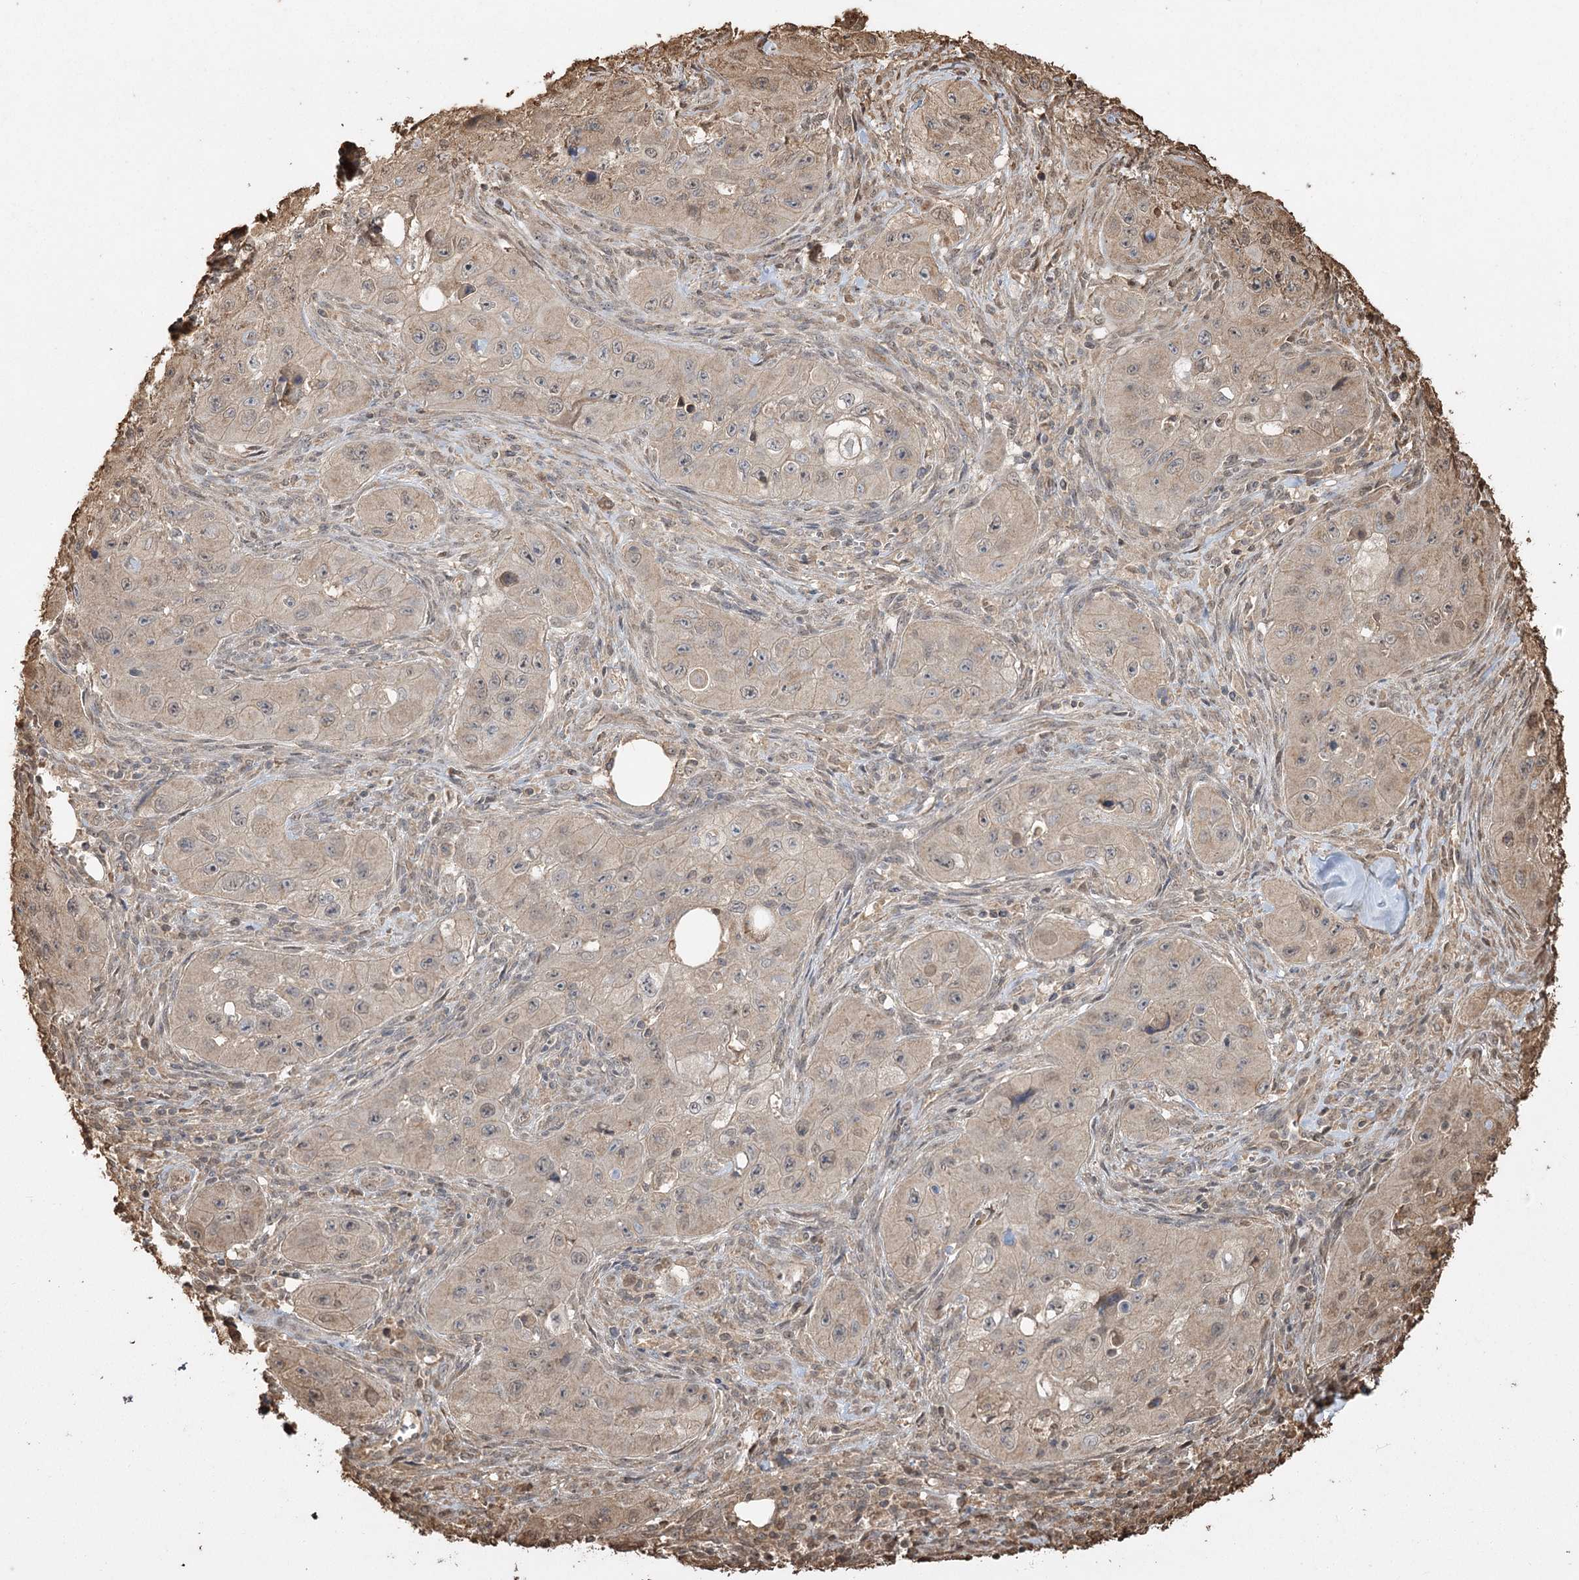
{"staining": {"intensity": "weak", "quantity": "<25%", "location": "cytoplasmic/membranous"}, "tissue": "skin cancer", "cell_type": "Tumor cells", "image_type": "cancer", "snomed": [{"axis": "morphology", "description": "Squamous cell carcinoma, NOS"}, {"axis": "topography", "description": "Skin"}, {"axis": "topography", "description": "Subcutis"}], "caption": "This photomicrograph is of skin squamous cell carcinoma stained with immunohistochemistry (IHC) to label a protein in brown with the nuclei are counter-stained blue. There is no staining in tumor cells. The staining was performed using DAB (3,3'-diaminobenzidine) to visualize the protein expression in brown, while the nuclei were stained in blue with hematoxylin (Magnification: 20x).", "gene": "PLCH1", "patient": {"sex": "male", "age": 73}}